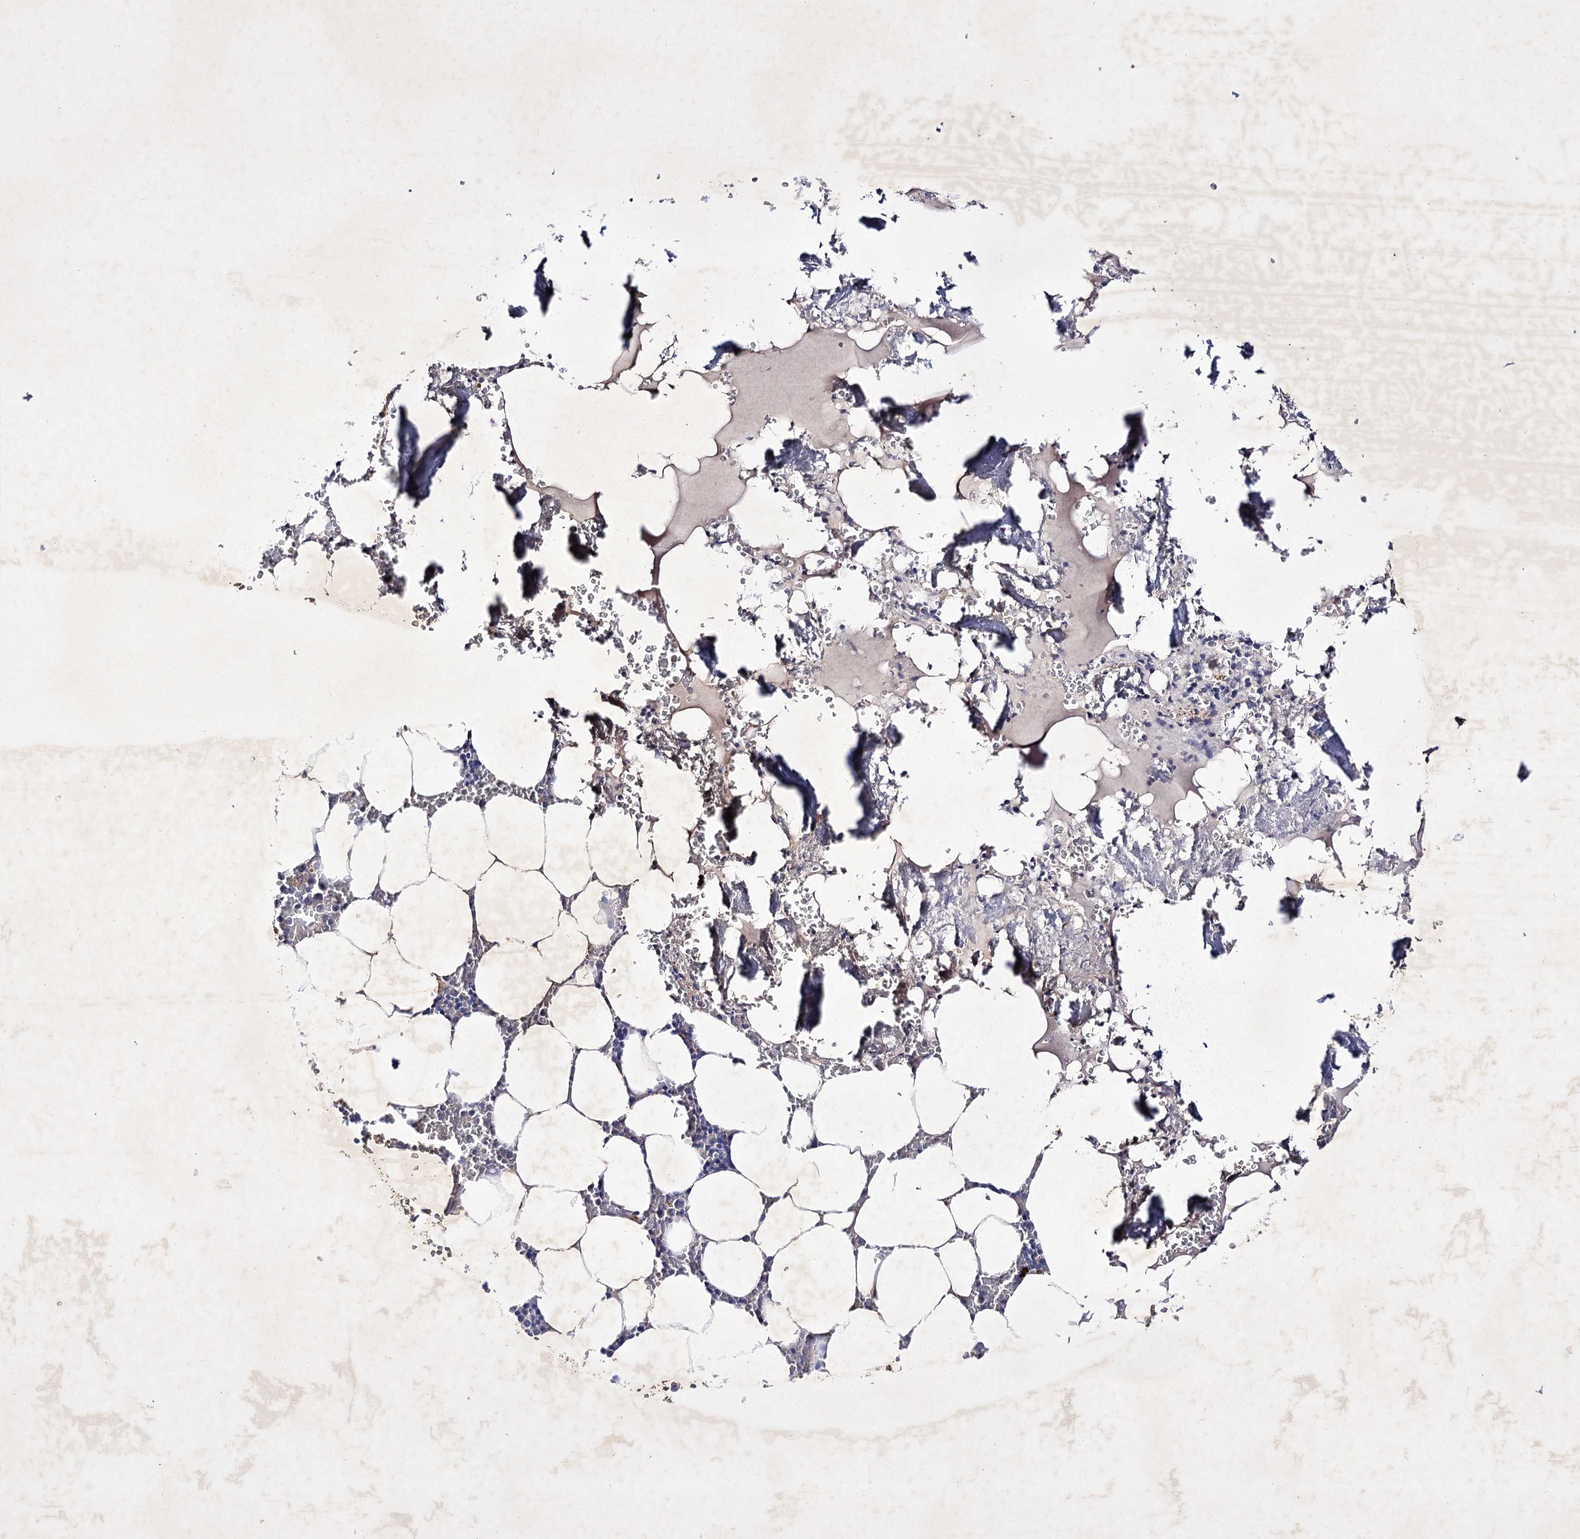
{"staining": {"intensity": "negative", "quantity": "none", "location": "none"}, "tissue": "bone marrow", "cell_type": "Hematopoietic cells", "image_type": "normal", "snomed": [{"axis": "morphology", "description": "Normal tissue, NOS"}, {"axis": "topography", "description": "Bone marrow"}], "caption": "This is a histopathology image of immunohistochemistry (IHC) staining of unremarkable bone marrow, which shows no staining in hematopoietic cells.", "gene": "COX15", "patient": {"sex": "male", "age": 70}}